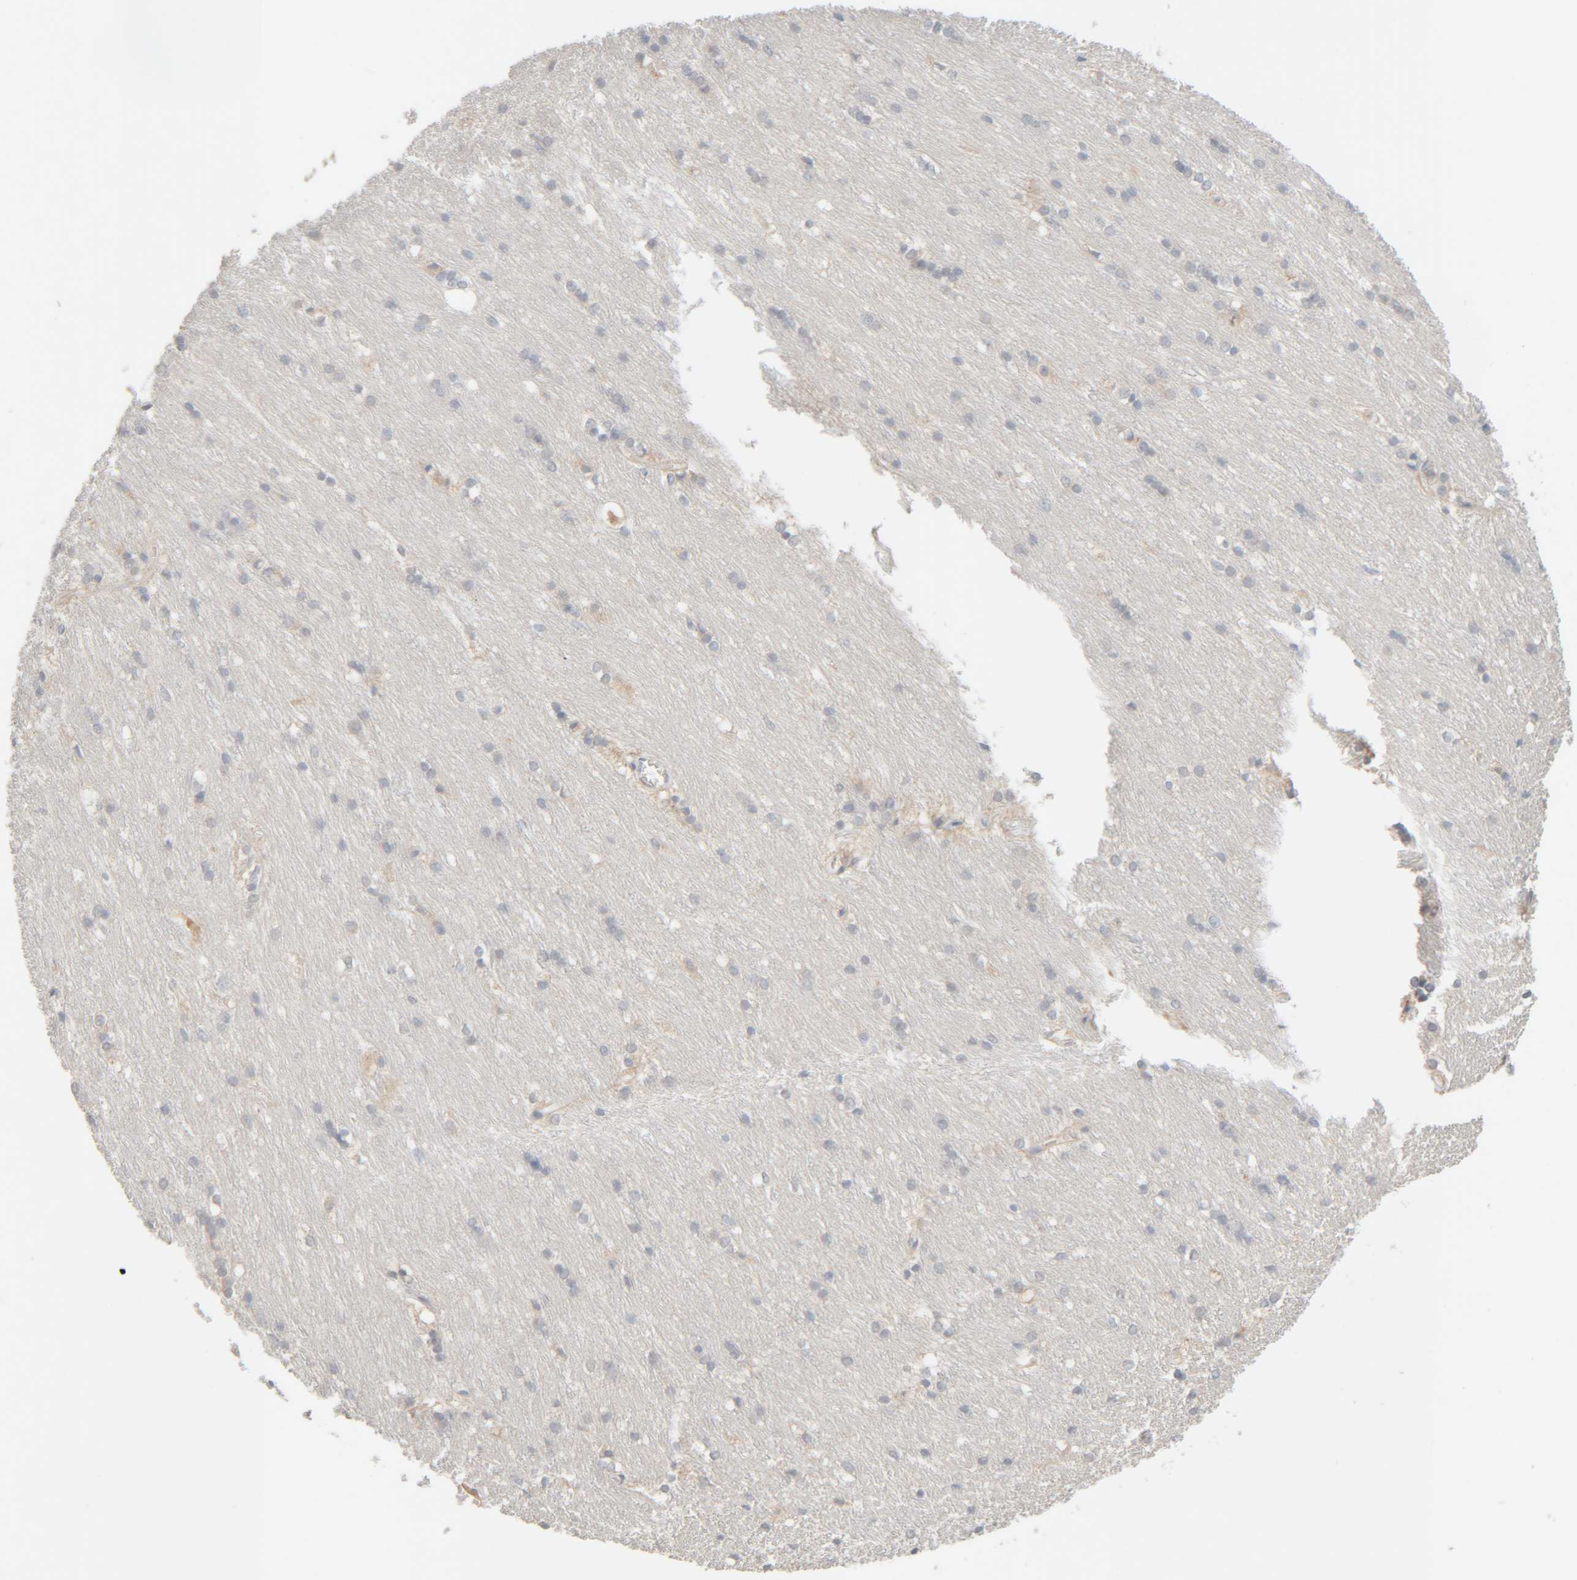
{"staining": {"intensity": "moderate", "quantity": "25%-75%", "location": "cytoplasmic/membranous"}, "tissue": "caudate", "cell_type": "Glial cells", "image_type": "normal", "snomed": [{"axis": "morphology", "description": "Normal tissue, NOS"}, {"axis": "topography", "description": "Lateral ventricle wall"}], "caption": "Caudate stained with immunohistochemistry demonstrates moderate cytoplasmic/membranous positivity in approximately 25%-75% of glial cells.", "gene": "RIDA", "patient": {"sex": "female", "age": 19}}